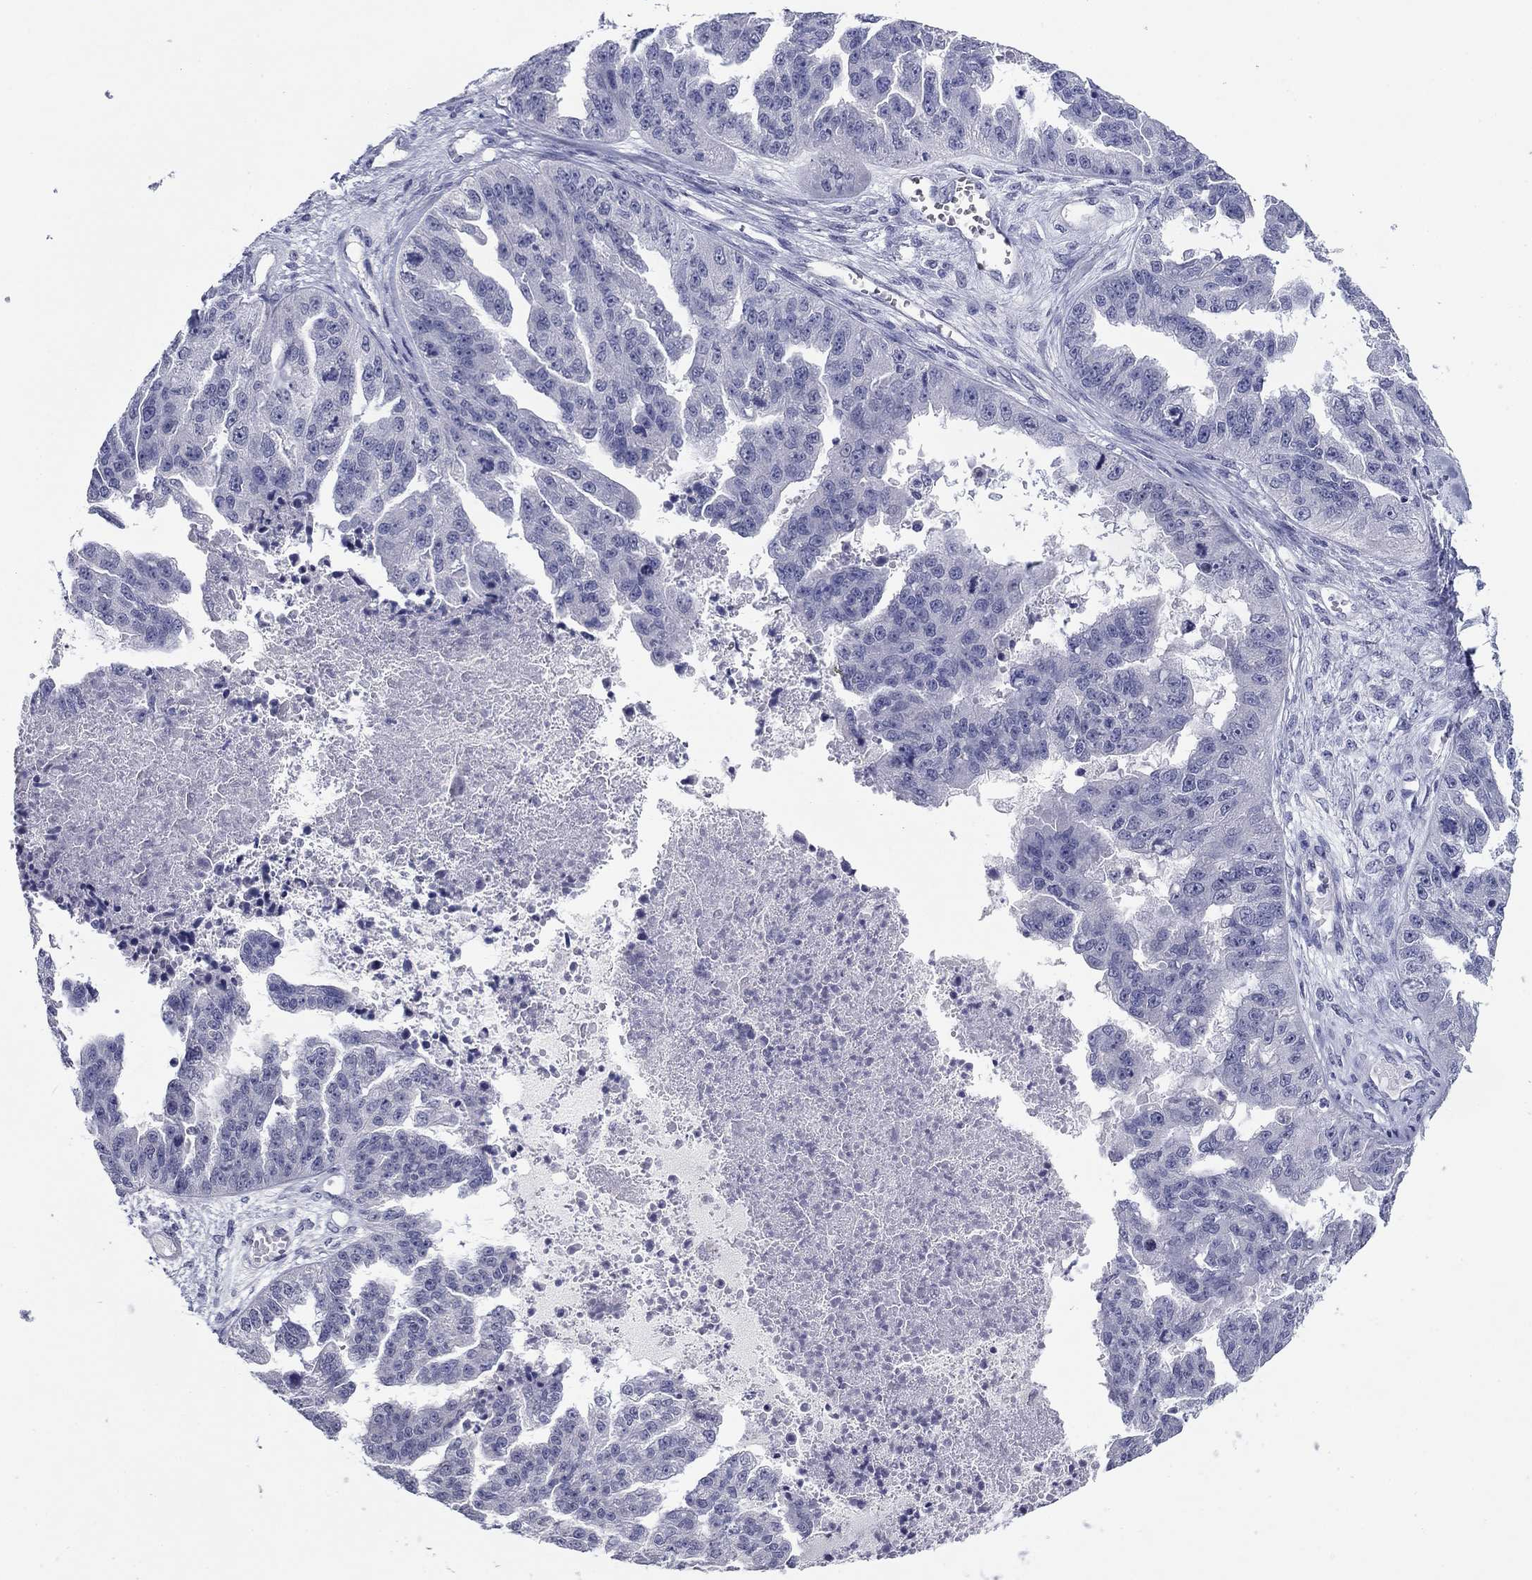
{"staining": {"intensity": "negative", "quantity": "none", "location": "none"}, "tissue": "ovarian cancer", "cell_type": "Tumor cells", "image_type": "cancer", "snomed": [{"axis": "morphology", "description": "Cystadenocarcinoma, serous, NOS"}, {"axis": "topography", "description": "Ovary"}], "caption": "The photomicrograph demonstrates no significant expression in tumor cells of serous cystadenocarcinoma (ovarian).", "gene": "HAO1", "patient": {"sex": "female", "age": 58}}